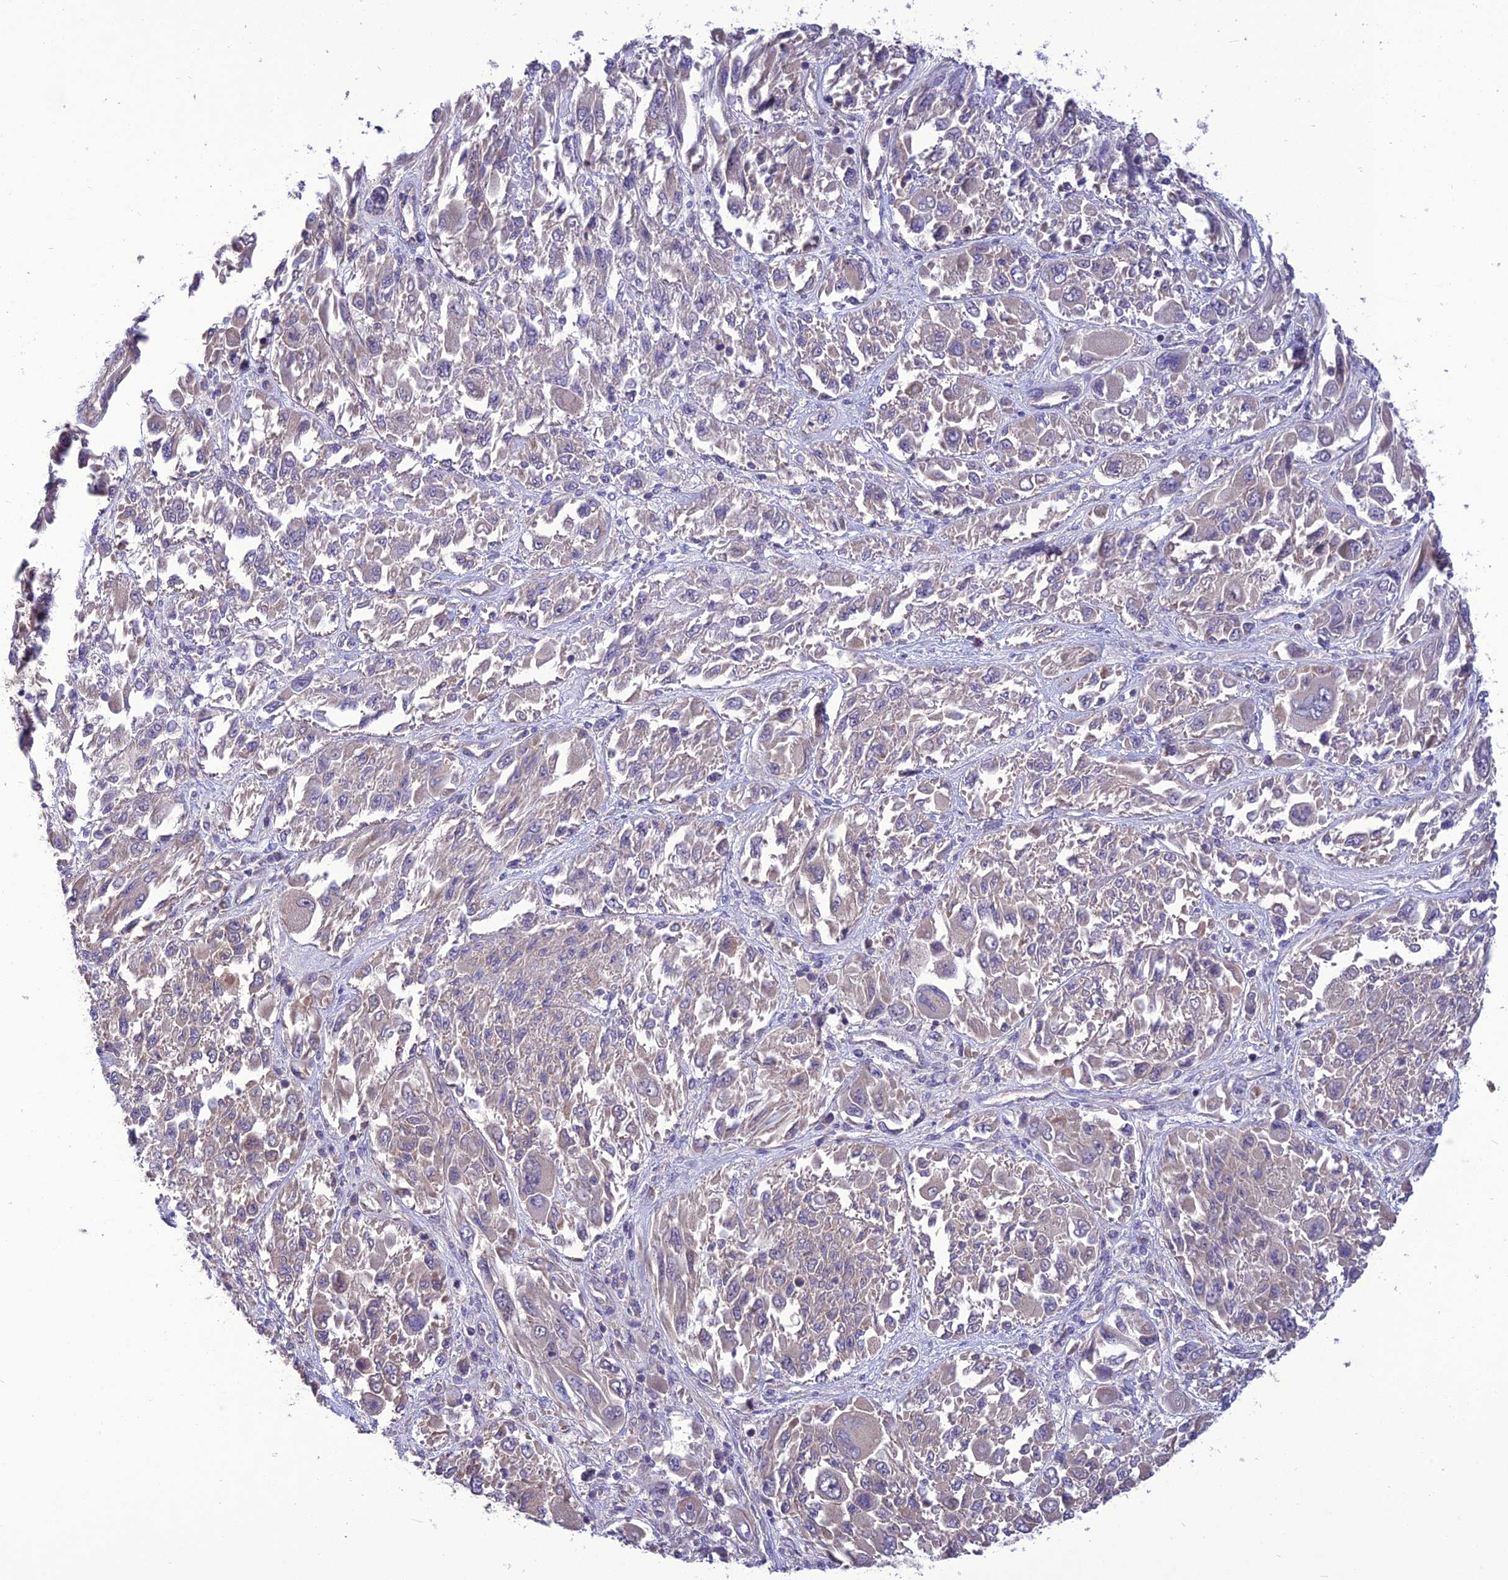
{"staining": {"intensity": "negative", "quantity": "none", "location": "none"}, "tissue": "melanoma", "cell_type": "Tumor cells", "image_type": "cancer", "snomed": [{"axis": "morphology", "description": "Malignant melanoma, NOS"}, {"axis": "topography", "description": "Skin"}], "caption": "Tumor cells are negative for brown protein staining in melanoma.", "gene": "PSMF1", "patient": {"sex": "female", "age": 91}}